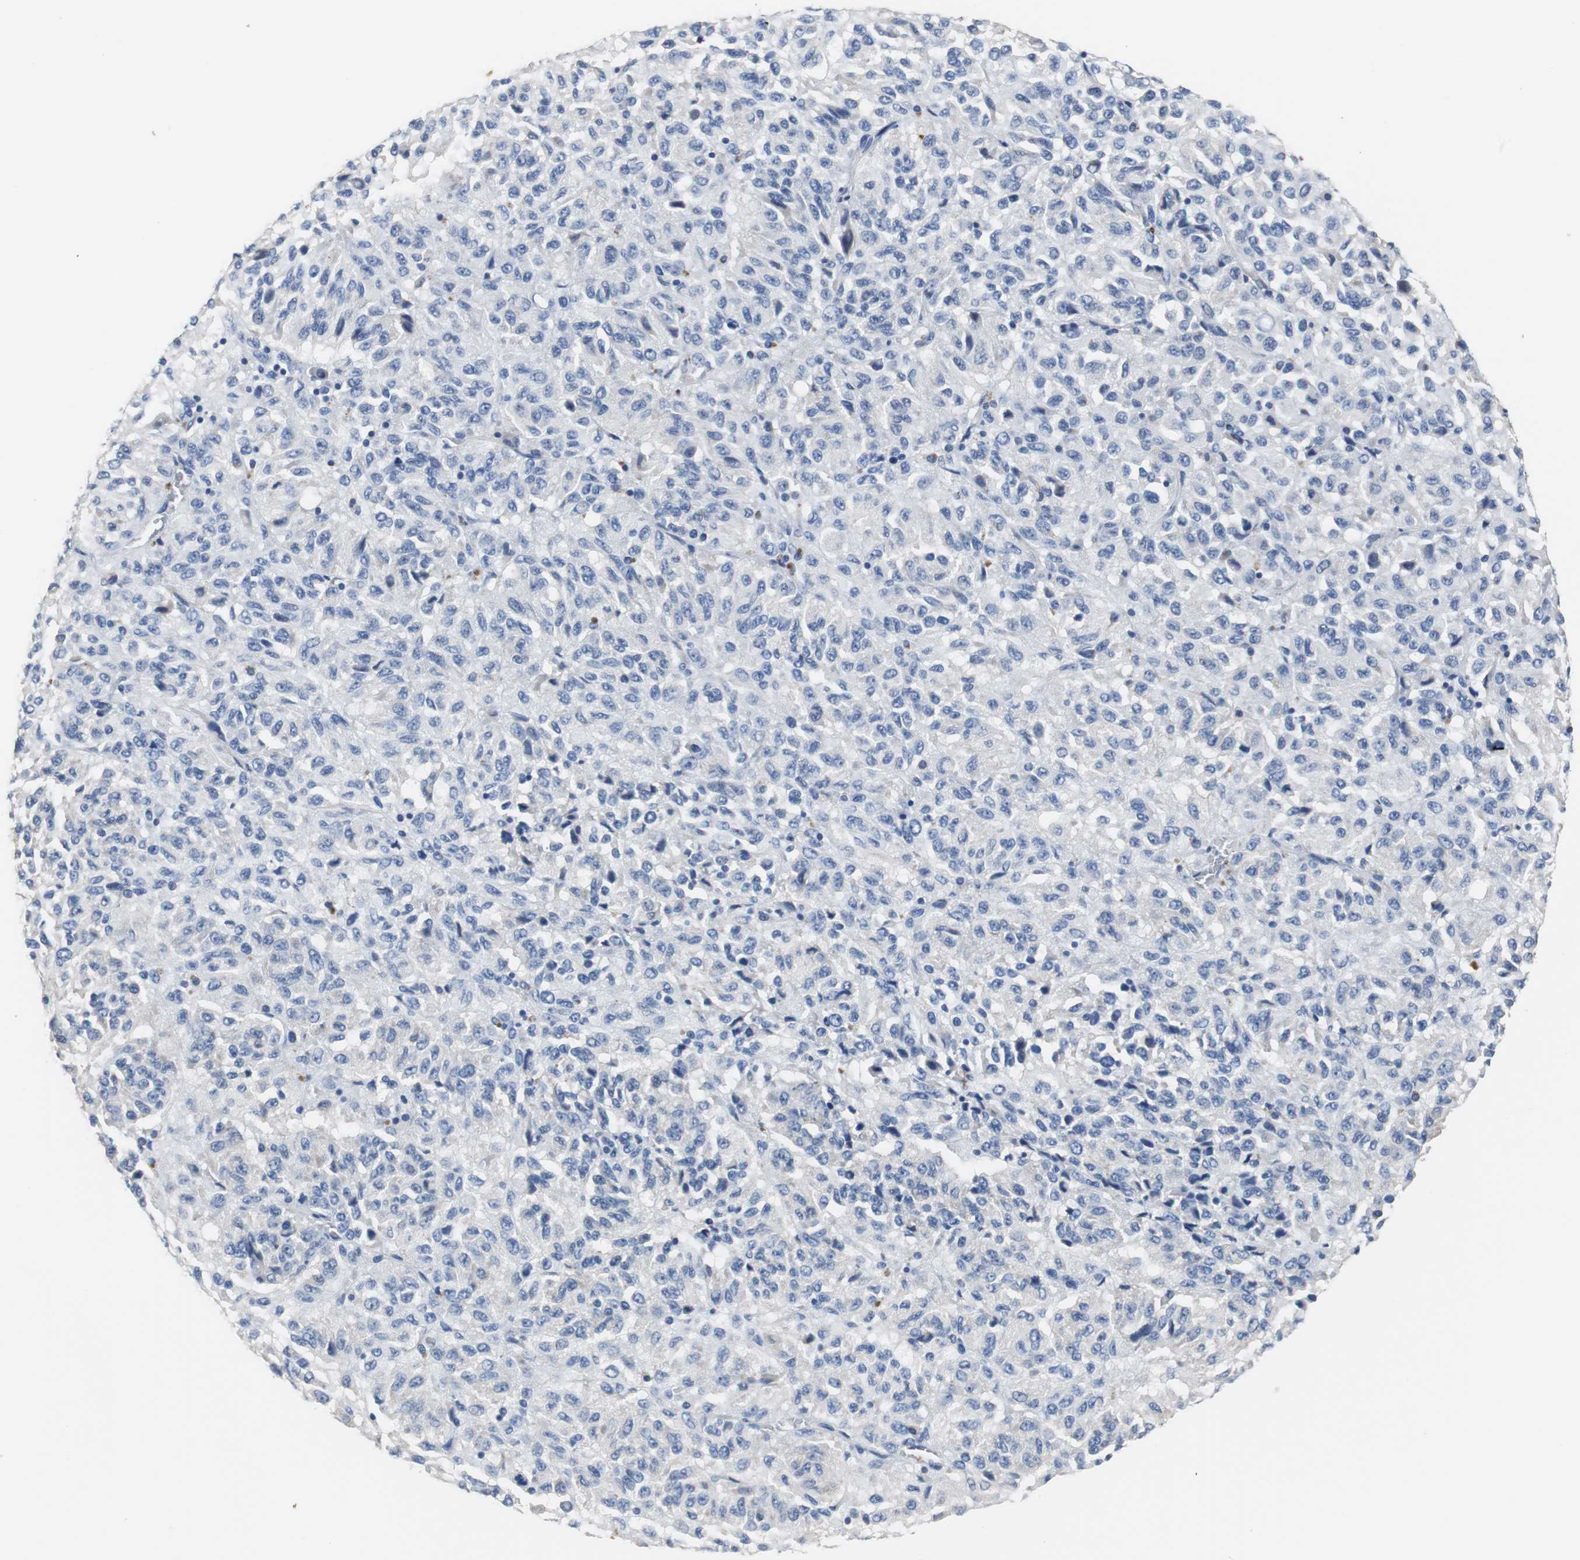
{"staining": {"intensity": "negative", "quantity": "none", "location": "none"}, "tissue": "melanoma", "cell_type": "Tumor cells", "image_type": "cancer", "snomed": [{"axis": "morphology", "description": "Malignant melanoma, Metastatic site"}, {"axis": "topography", "description": "Lung"}], "caption": "Image shows no protein staining in tumor cells of melanoma tissue.", "gene": "PCK1", "patient": {"sex": "male", "age": 64}}